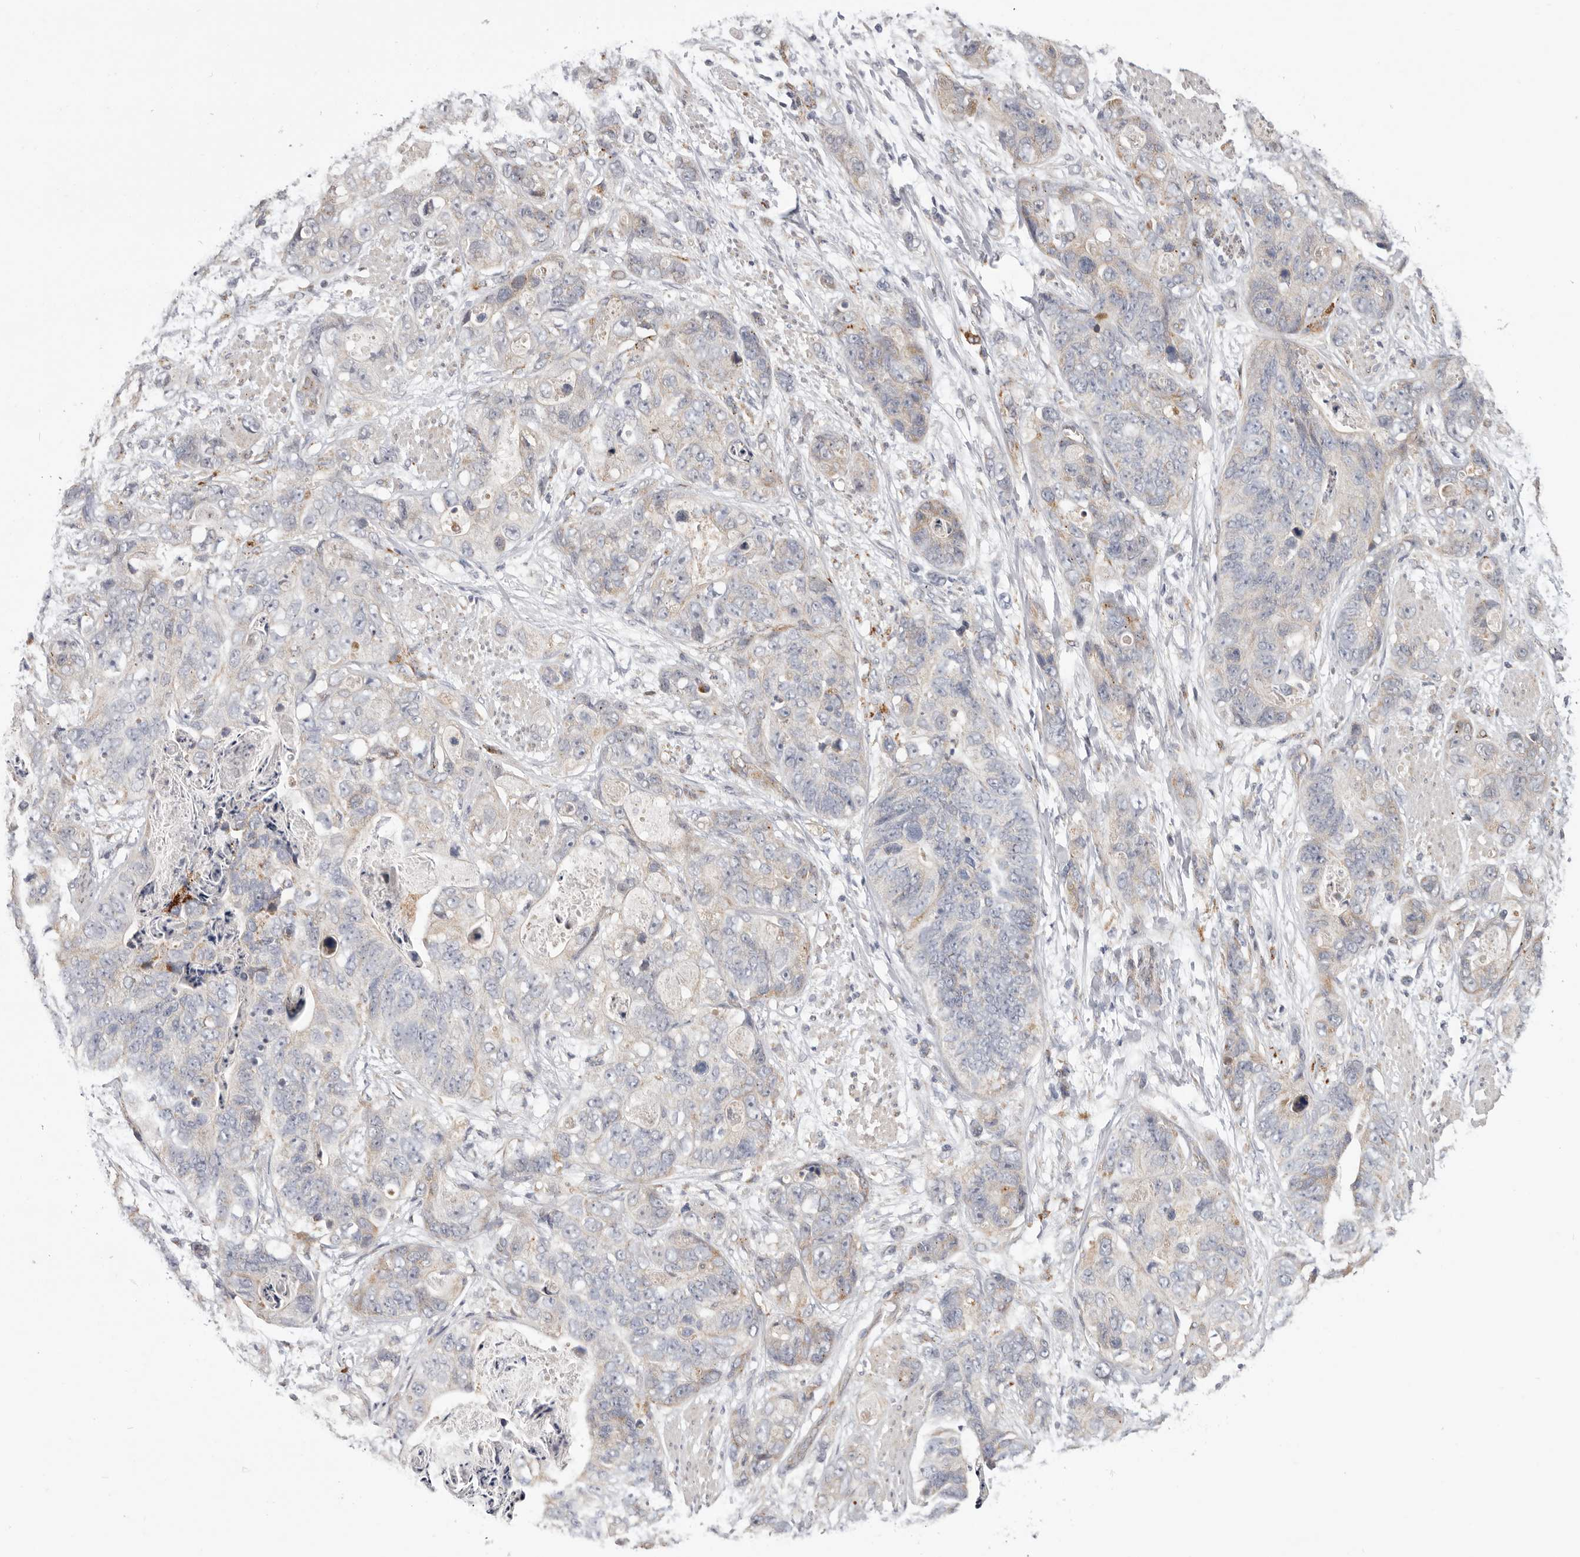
{"staining": {"intensity": "negative", "quantity": "none", "location": "none"}, "tissue": "stomach cancer", "cell_type": "Tumor cells", "image_type": "cancer", "snomed": [{"axis": "morphology", "description": "Adenocarcinoma, NOS"}, {"axis": "topography", "description": "Stomach"}], "caption": "There is no significant positivity in tumor cells of stomach cancer (adenocarcinoma).", "gene": "TOR3A", "patient": {"sex": "female", "age": 89}}